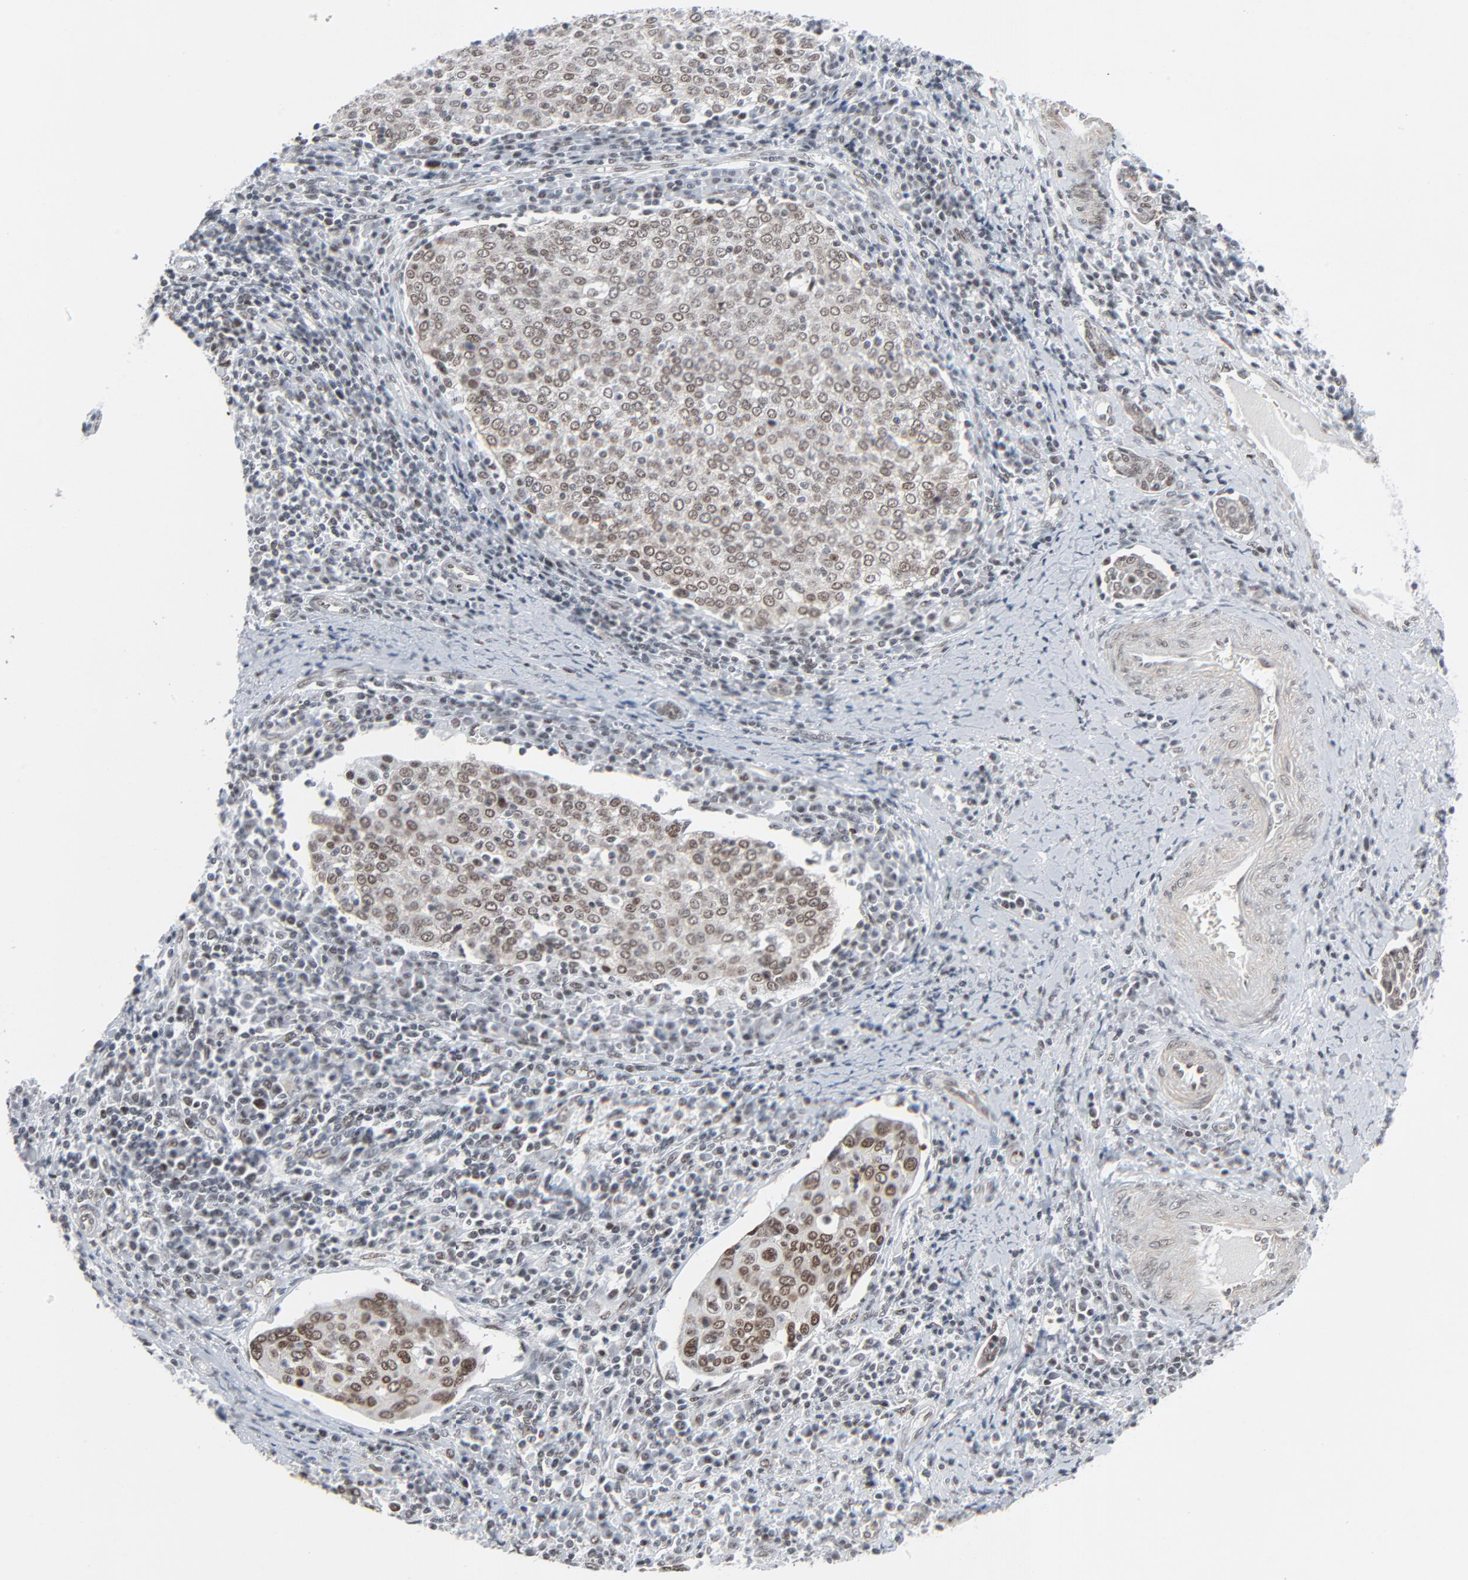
{"staining": {"intensity": "moderate", "quantity": ">75%", "location": "nuclear"}, "tissue": "cervical cancer", "cell_type": "Tumor cells", "image_type": "cancer", "snomed": [{"axis": "morphology", "description": "Squamous cell carcinoma, NOS"}, {"axis": "topography", "description": "Cervix"}], "caption": "Cervical cancer (squamous cell carcinoma) stained for a protein (brown) shows moderate nuclear positive expression in approximately >75% of tumor cells.", "gene": "FBXO28", "patient": {"sex": "female", "age": 40}}